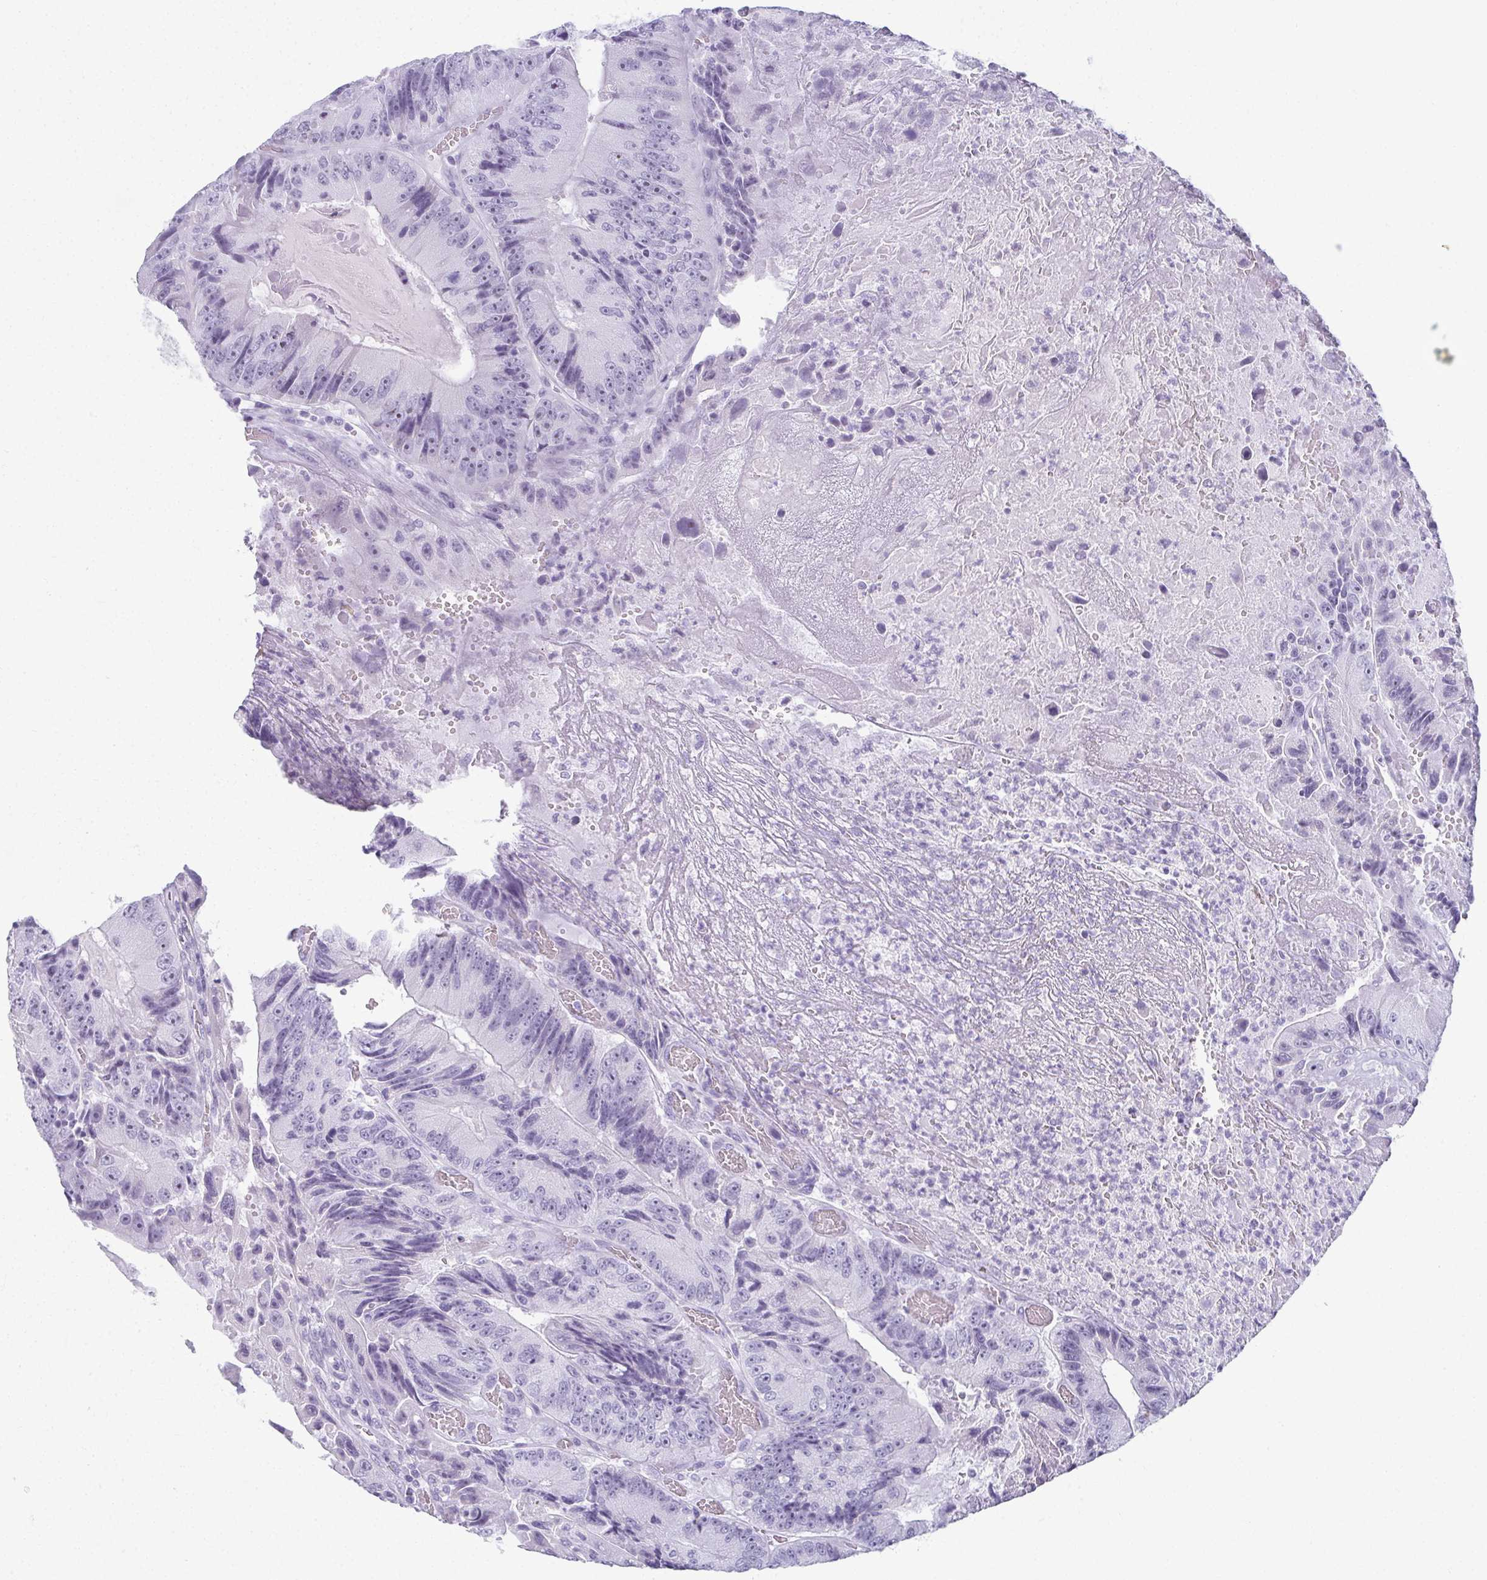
{"staining": {"intensity": "negative", "quantity": "none", "location": "none"}, "tissue": "colorectal cancer", "cell_type": "Tumor cells", "image_type": "cancer", "snomed": [{"axis": "morphology", "description": "Adenocarcinoma, NOS"}, {"axis": "topography", "description": "Colon"}], "caption": "IHC of human adenocarcinoma (colorectal) exhibits no positivity in tumor cells.", "gene": "MOBP", "patient": {"sex": "female", "age": 86}}